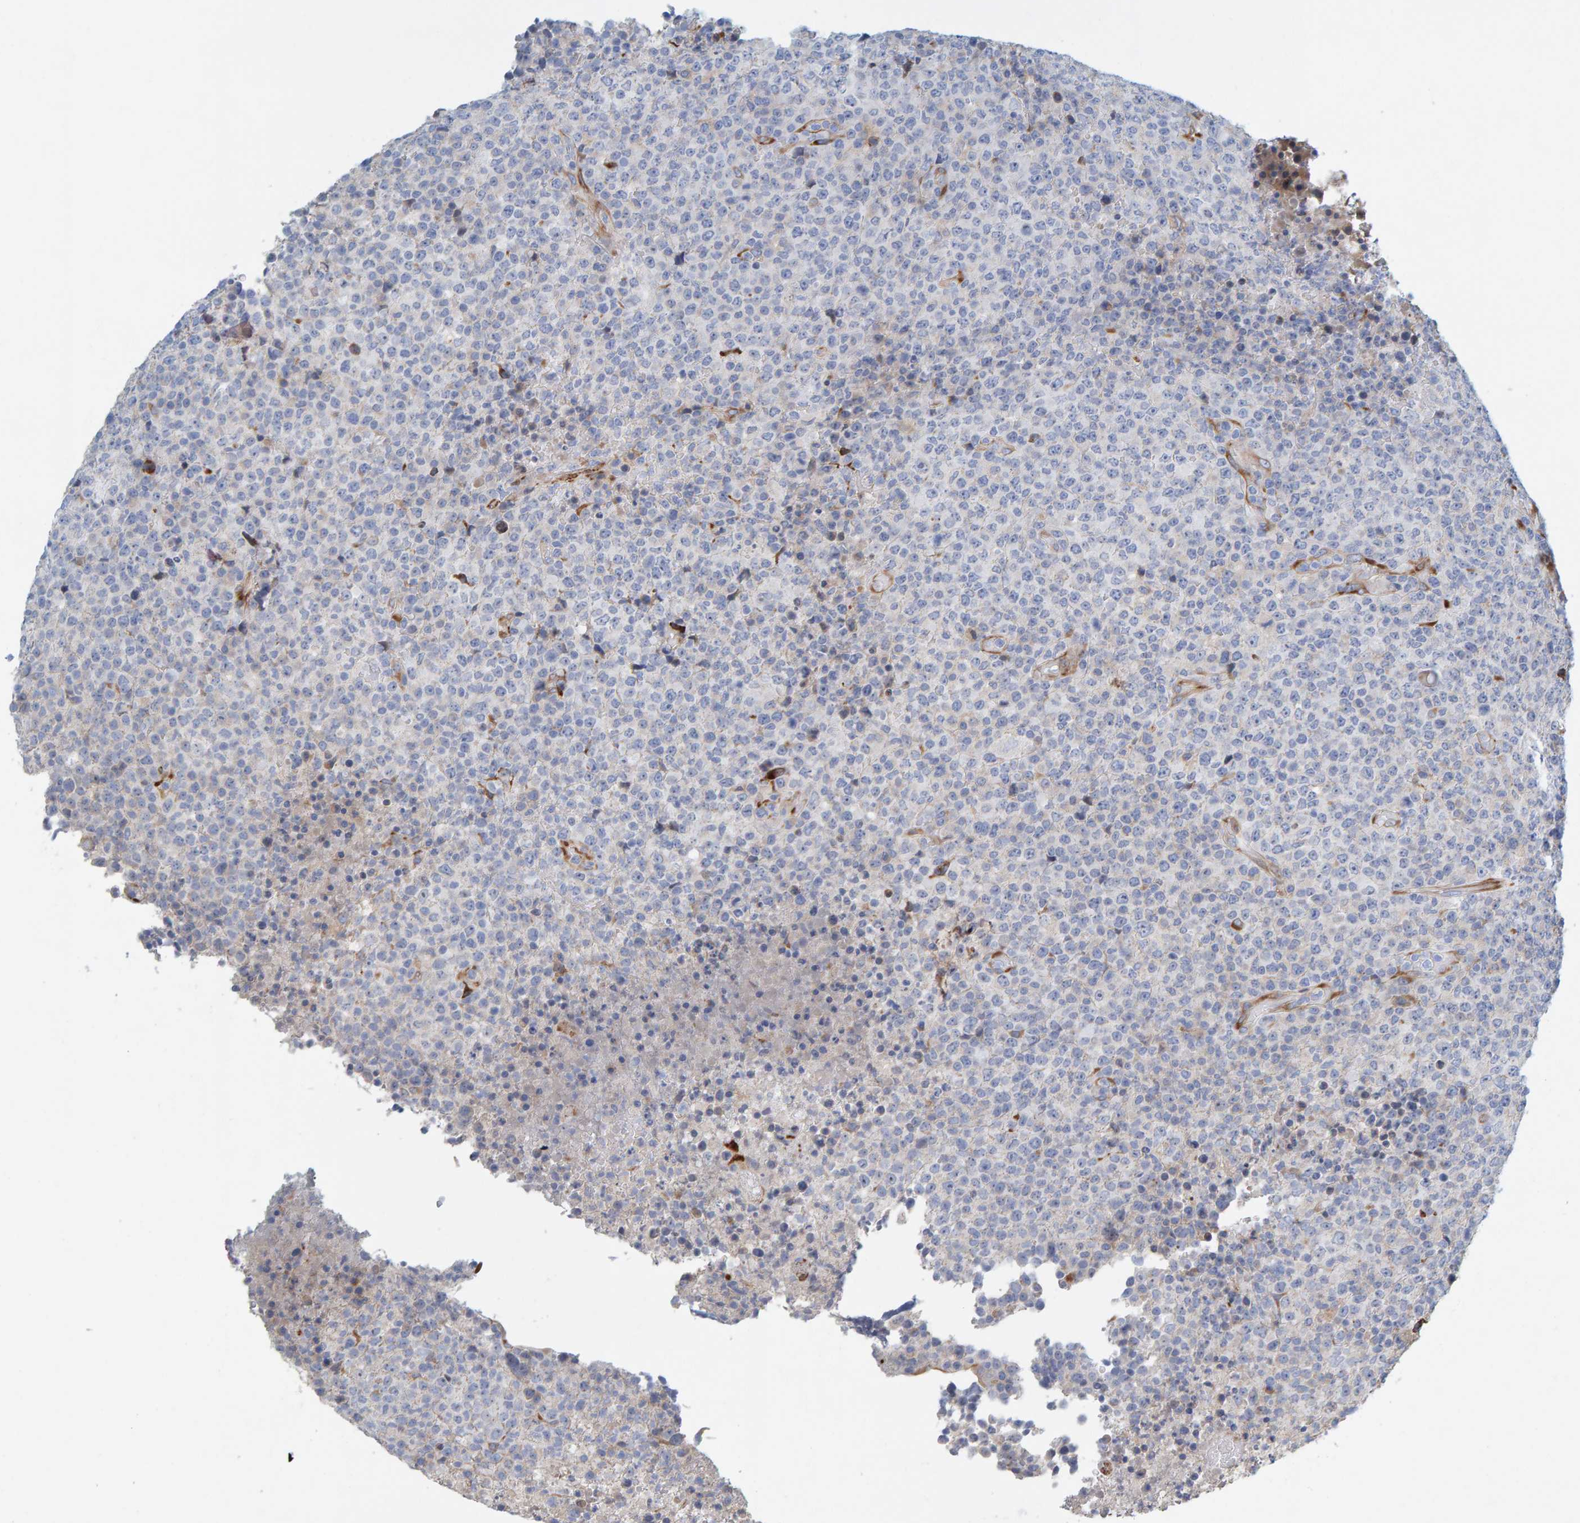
{"staining": {"intensity": "negative", "quantity": "none", "location": "none"}, "tissue": "lymphoma", "cell_type": "Tumor cells", "image_type": "cancer", "snomed": [{"axis": "morphology", "description": "Malignant lymphoma, non-Hodgkin's type, High grade"}, {"axis": "topography", "description": "Lymph node"}], "caption": "High power microscopy micrograph of an immunohistochemistry (IHC) micrograph of lymphoma, revealing no significant positivity in tumor cells.", "gene": "MMP16", "patient": {"sex": "male", "age": 13}}